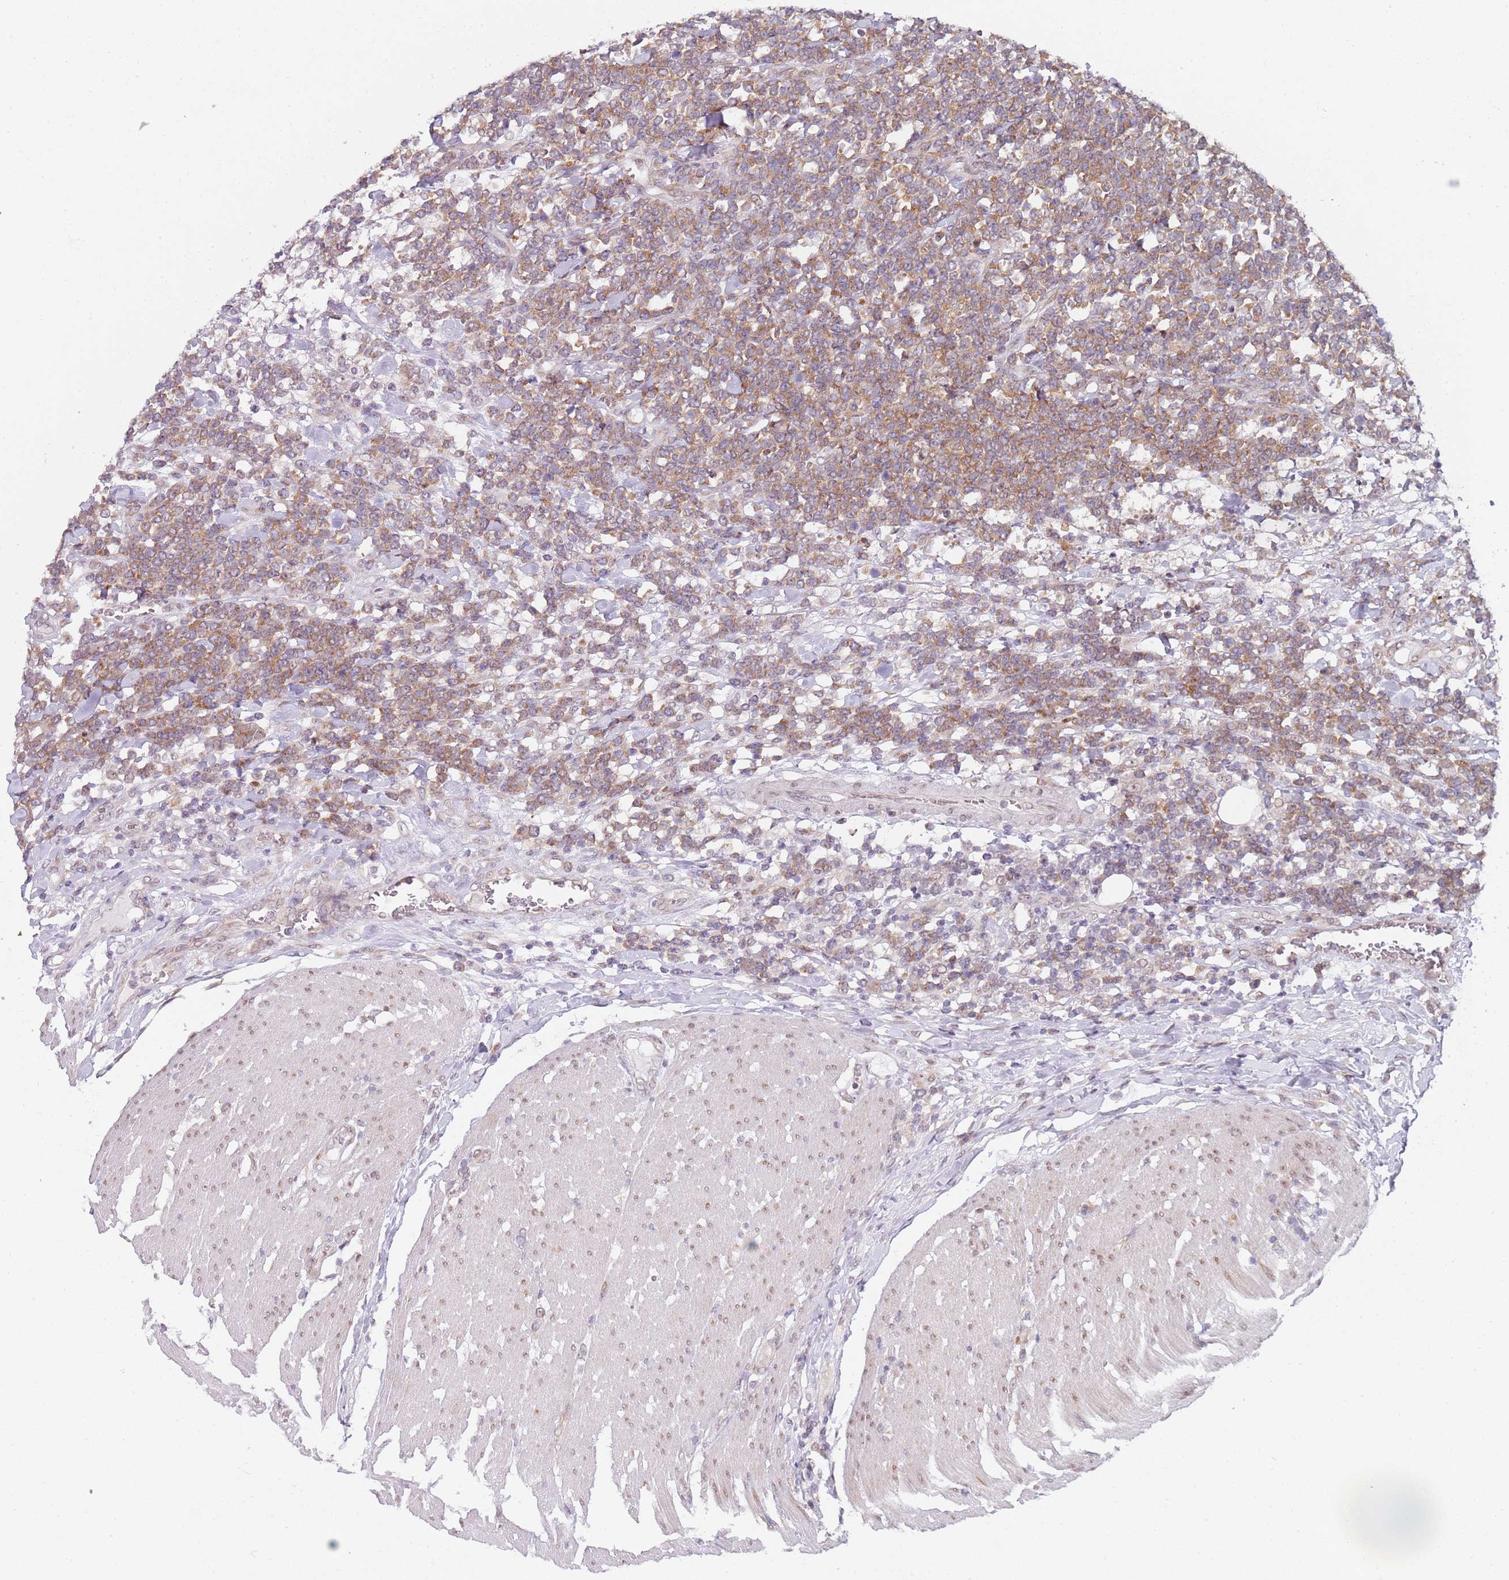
{"staining": {"intensity": "moderate", "quantity": ">75%", "location": "cytoplasmic/membranous"}, "tissue": "lymphoma", "cell_type": "Tumor cells", "image_type": "cancer", "snomed": [{"axis": "morphology", "description": "Malignant lymphoma, non-Hodgkin's type, High grade"}, {"axis": "topography", "description": "Small intestine"}], "caption": "The immunohistochemical stain shows moderate cytoplasmic/membranous positivity in tumor cells of malignant lymphoma, non-Hodgkin's type (high-grade) tissue. The protein of interest is shown in brown color, while the nuclei are stained blue.", "gene": "SLC25A32", "patient": {"sex": "male", "age": 8}}